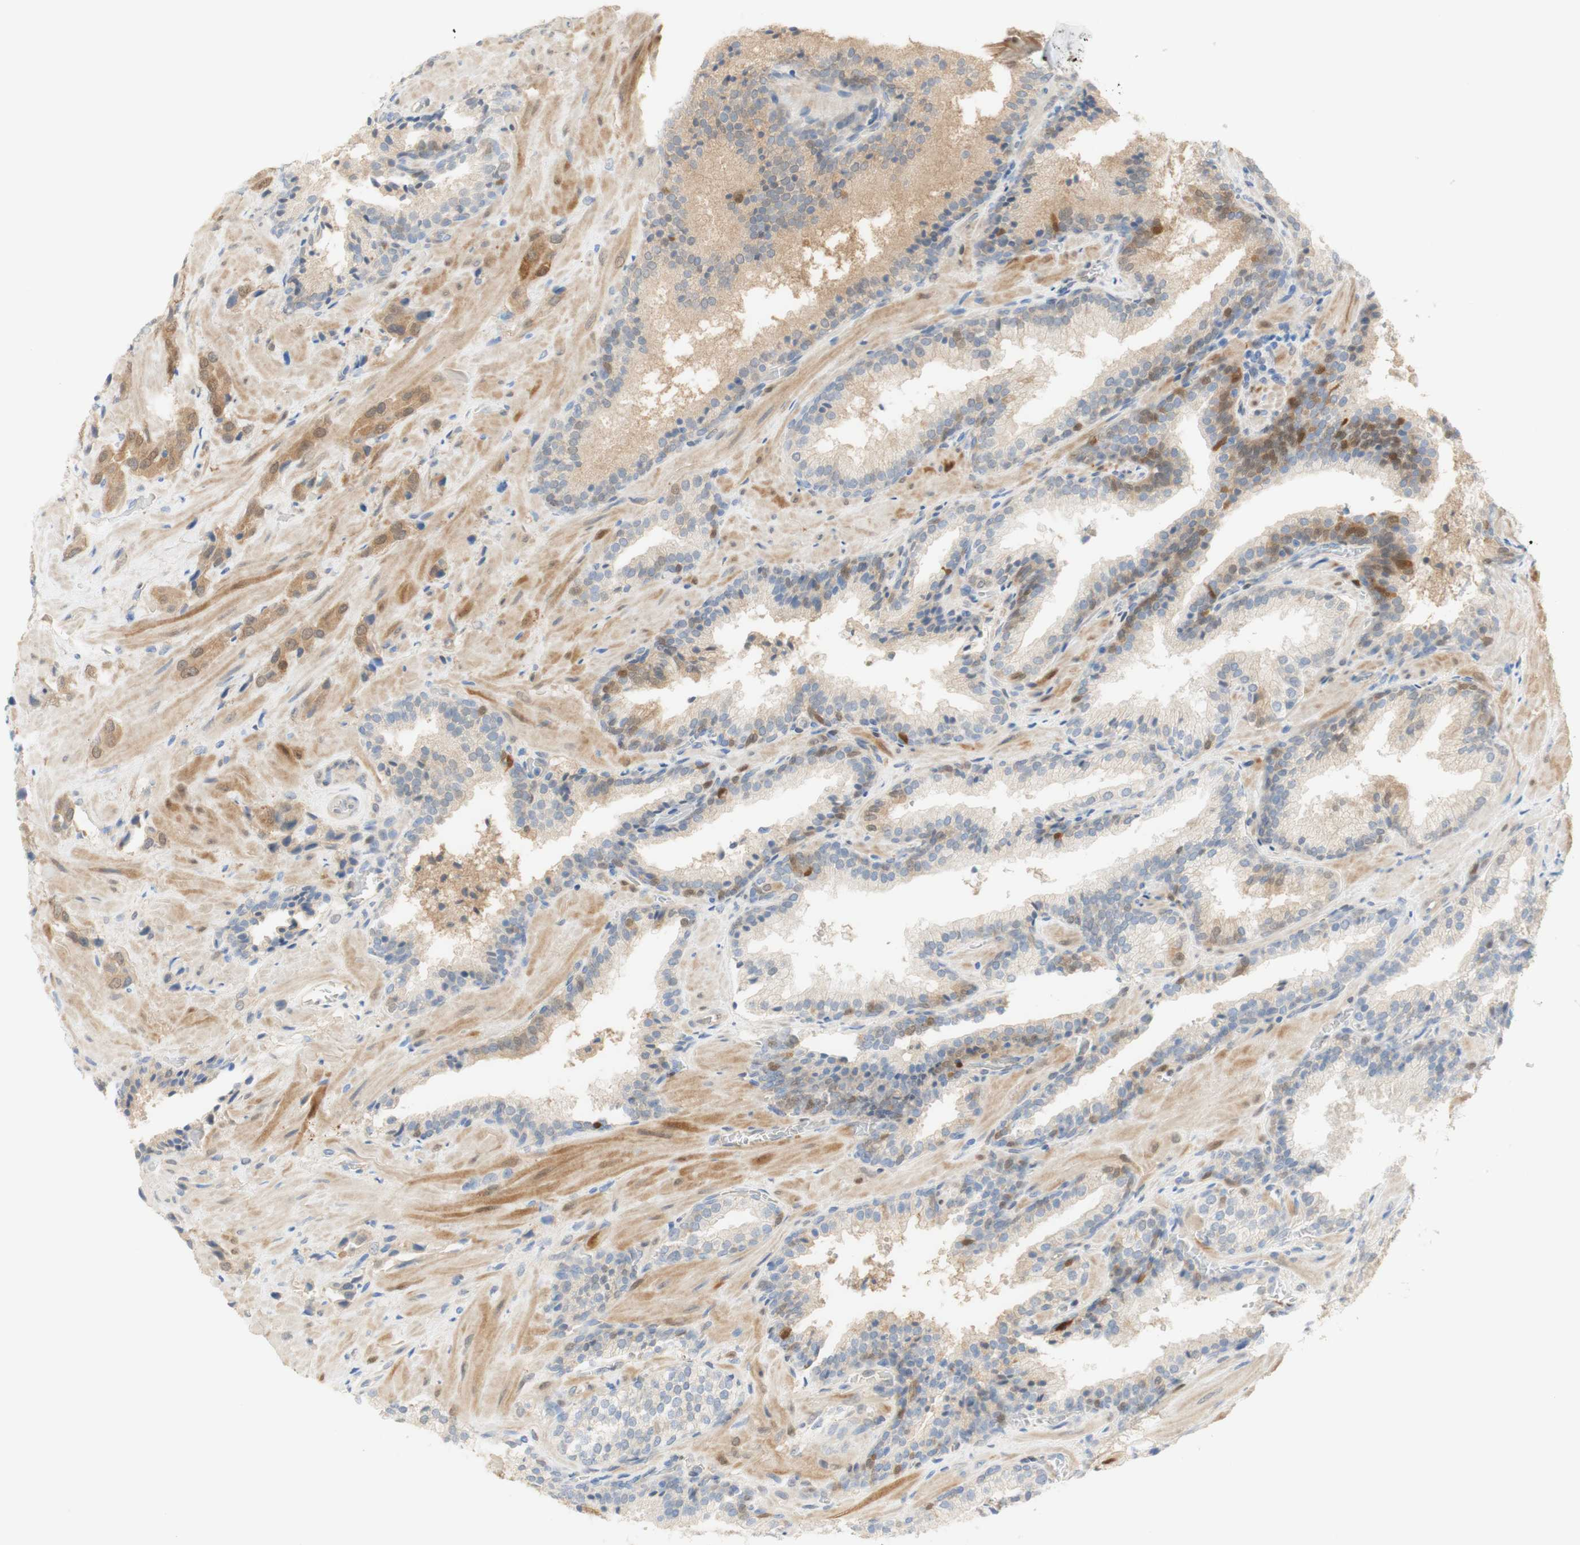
{"staining": {"intensity": "weak", "quantity": ">75%", "location": "cytoplasmic/membranous"}, "tissue": "prostate cancer", "cell_type": "Tumor cells", "image_type": "cancer", "snomed": [{"axis": "morphology", "description": "Adenocarcinoma, High grade"}, {"axis": "topography", "description": "Prostate"}], "caption": "Weak cytoplasmic/membranous positivity is present in approximately >75% of tumor cells in prostate cancer (high-grade adenocarcinoma).", "gene": "SELENBP1", "patient": {"sex": "male", "age": 64}}